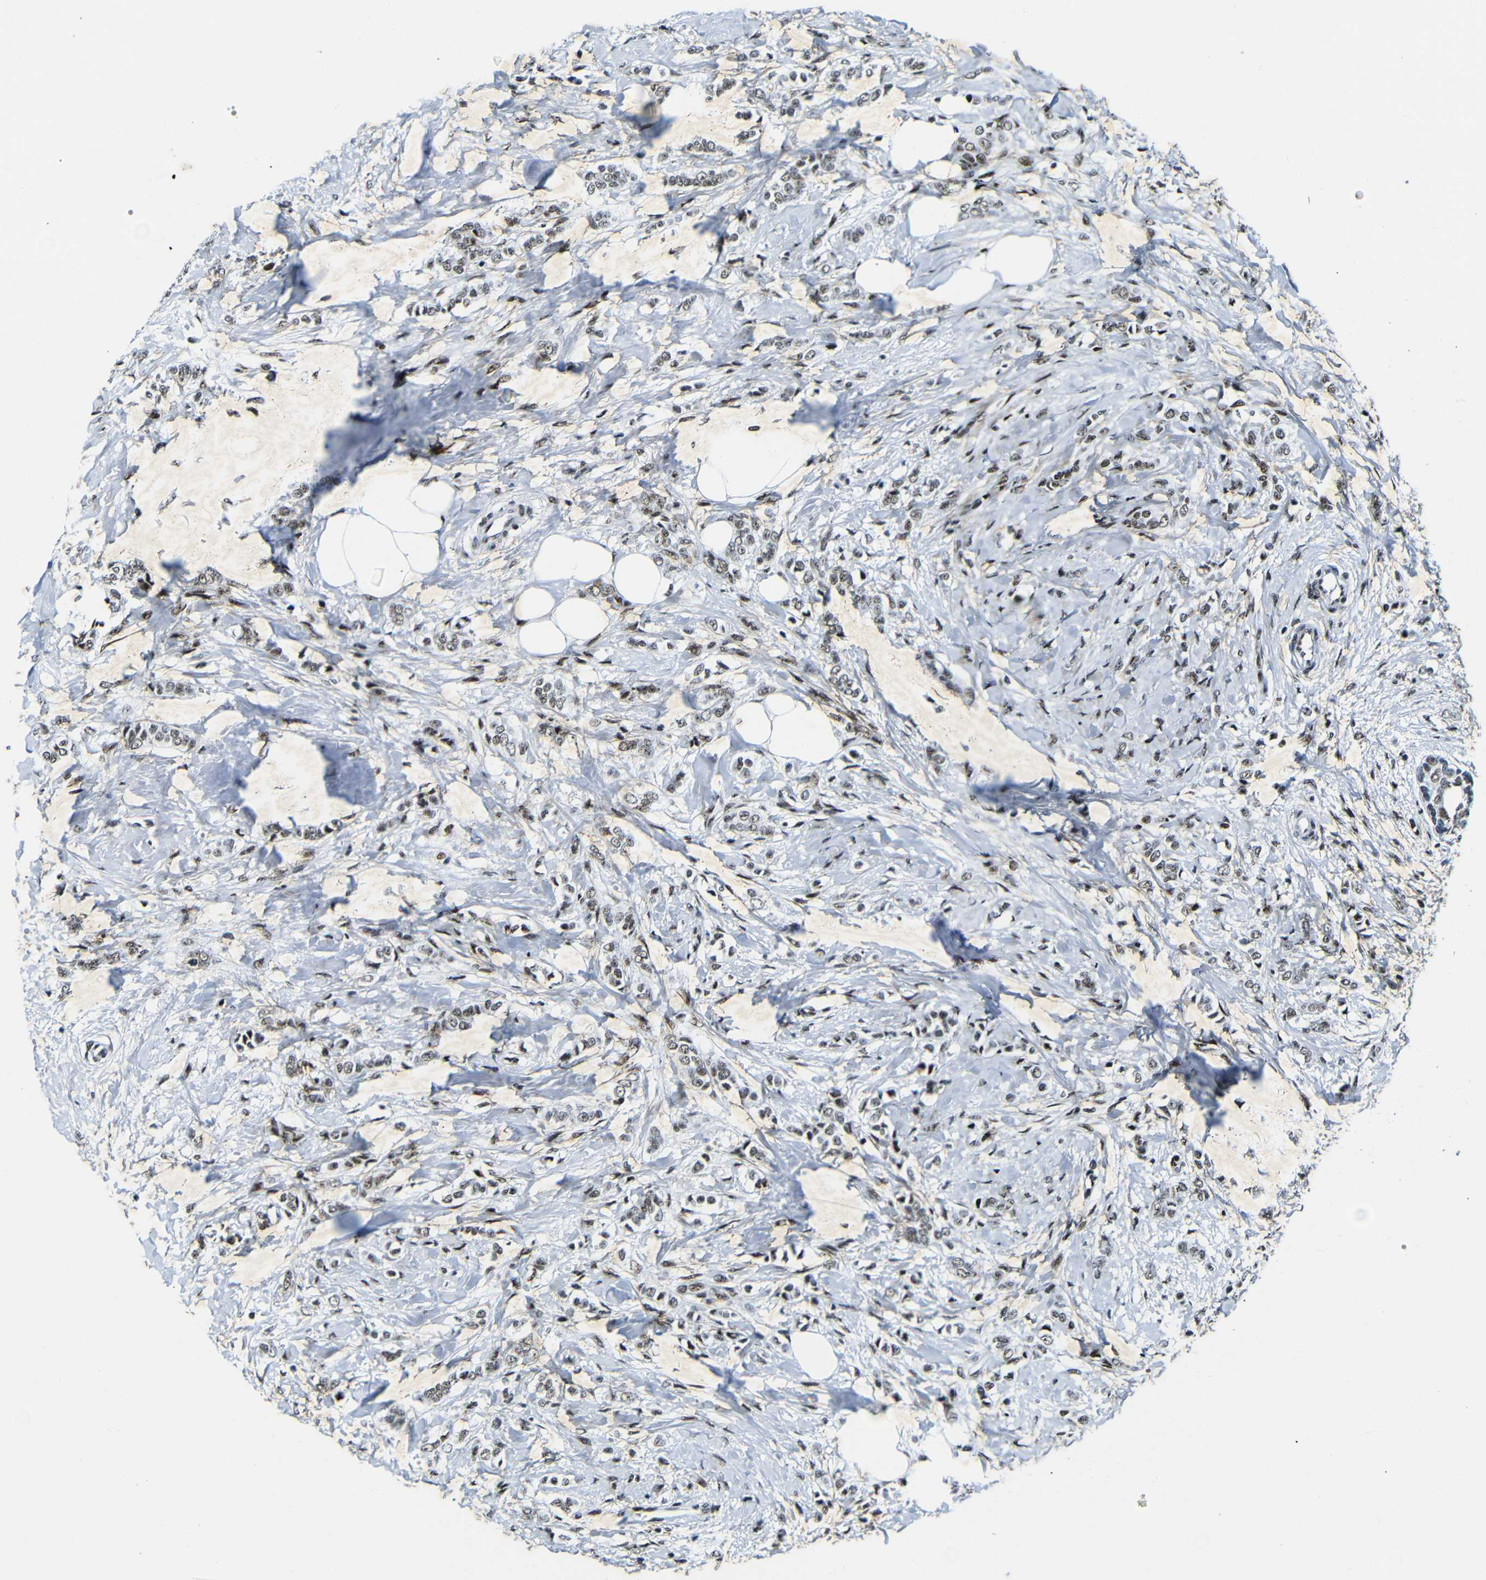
{"staining": {"intensity": "moderate", "quantity": "25%-75%", "location": "nuclear"}, "tissue": "breast cancer", "cell_type": "Tumor cells", "image_type": "cancer", "snomed": [{"axis": "morphology", "description": "Lobular carcinoma, in situ"}, {"axis": "morphology", "description": "Lobular carcinoma"}, {"axis": "topography", "description": "Breast"}], "caption": "IHC micrograph of neoplastic tissue: human breast cancer stained using immunohistochemistry shows medium levels of moderate protein expression localized specifically in the nuclear of tumor cells, appearing as a nuclear brown color.", "gene": "SRSF1", "patient": {"sex": "female", "age": 41}}